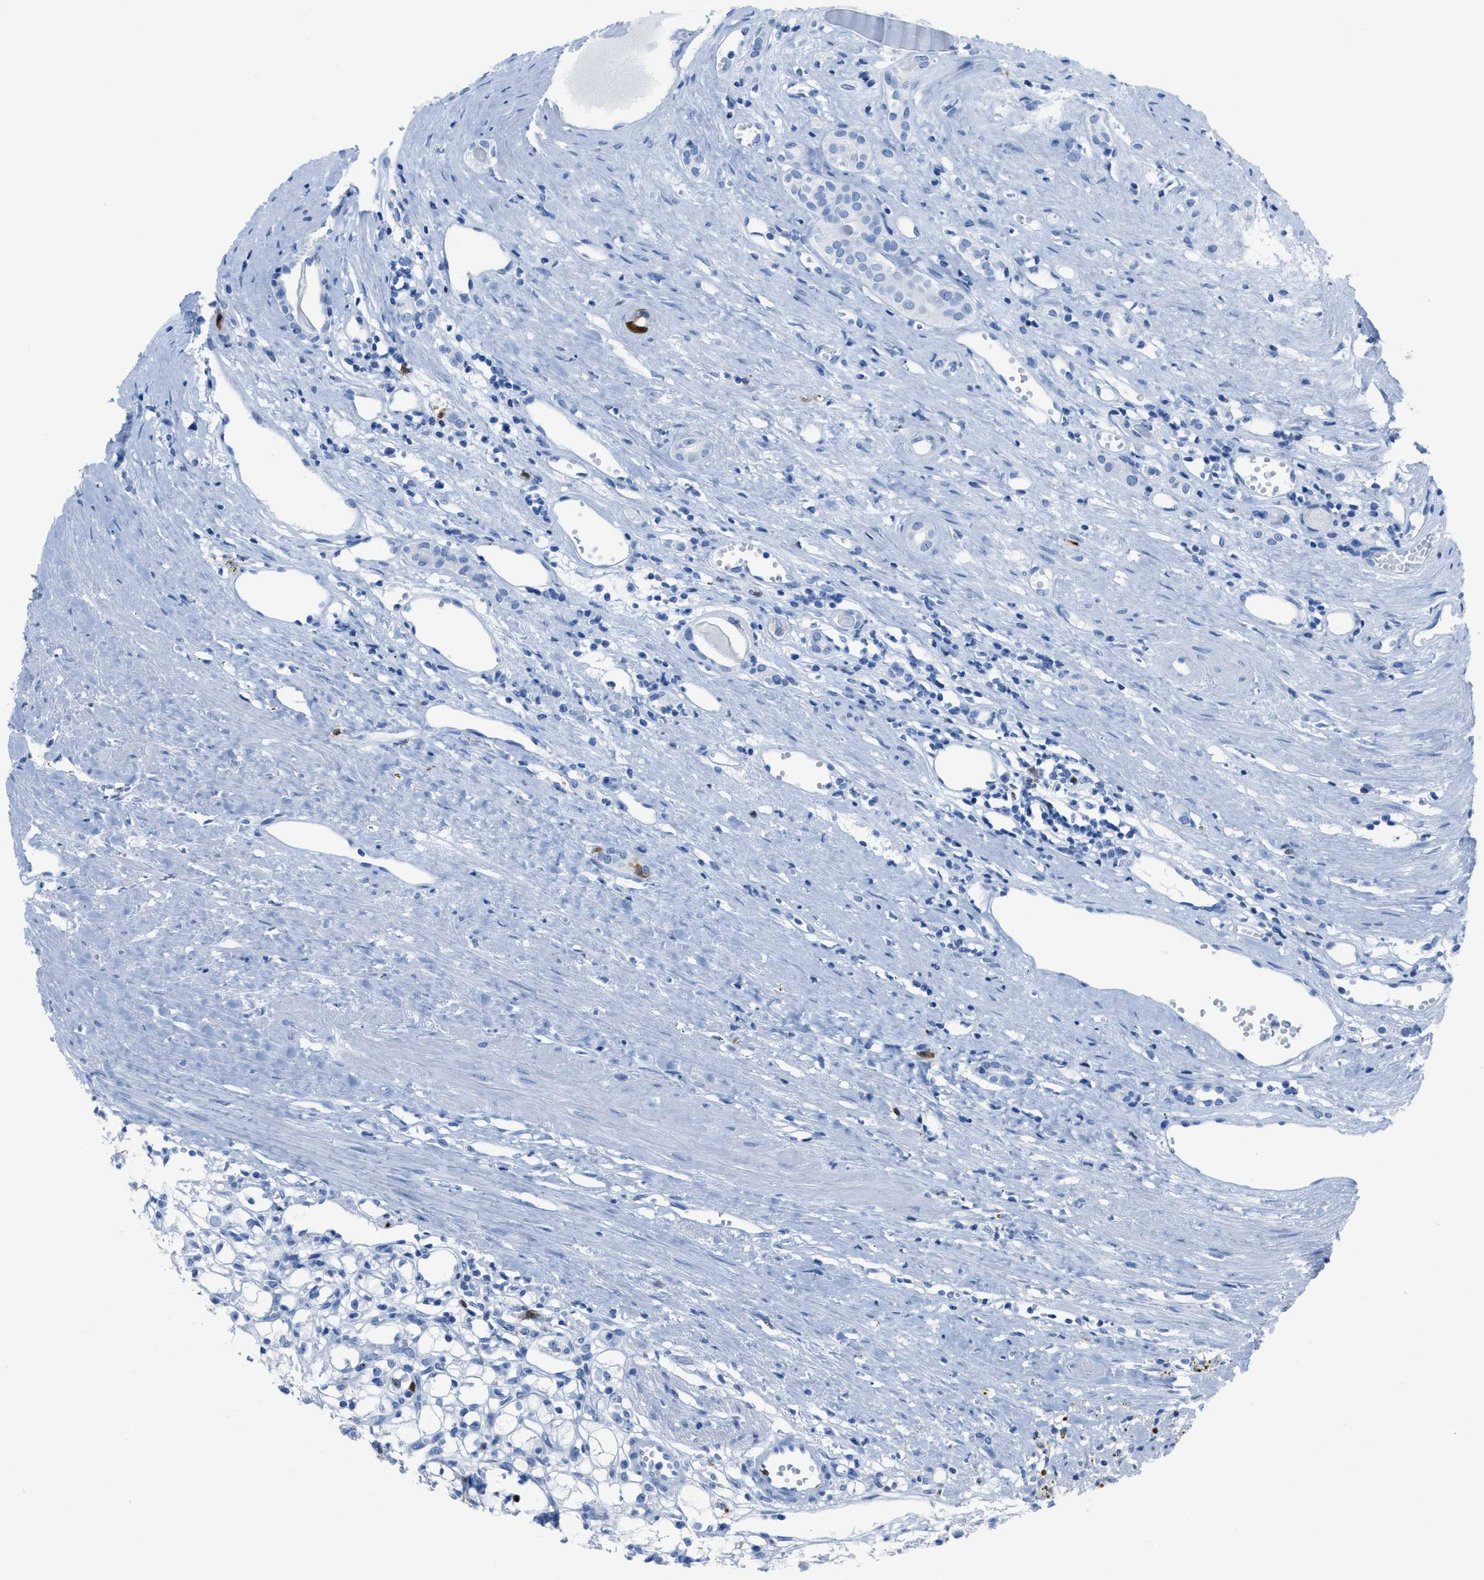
{"staining": {"intensity": "negative", "quantity": "none", "location": "none"}, "tissue": "renal cancer", "cell_type": "Tumor cells", "image_type": "cancer", "snomed": [{"axis": "morphology", "description": "Adenocarcinoma, NOS"}, {"axis": "topography", "description": "Kidney"}], "caption": "The micrograph demonstrates no staining of tumor cells in adenocarcinoma (renal). (DAB (3,3'-diaminobenzidine) immunohistochemistry visualized using brightfield microscopy, high magnification).", "gene": "CDKN2A", "patient": {"sex": "male", "age": 56}}